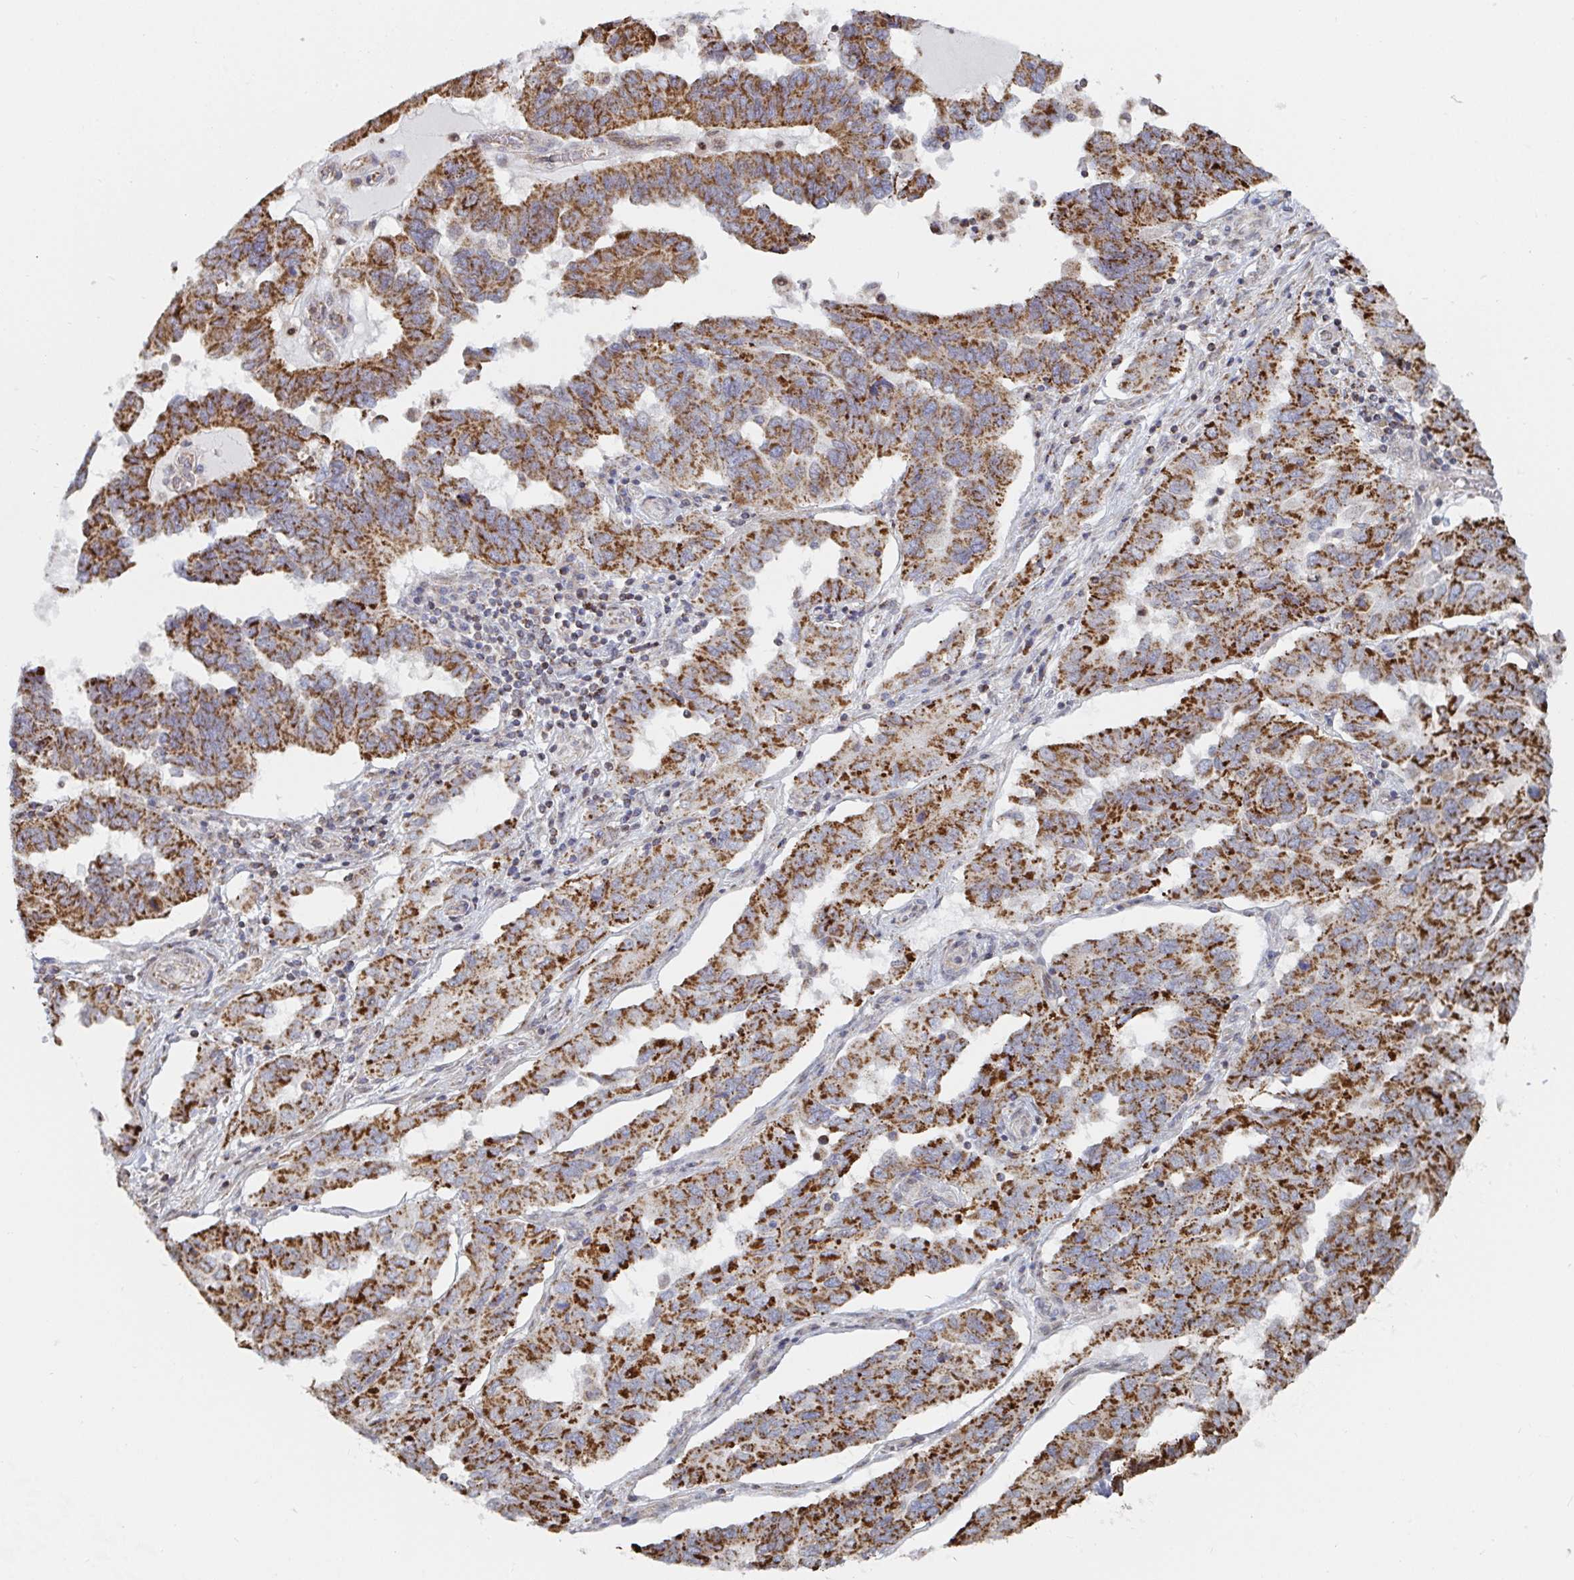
{"staining": {"intensity": "strong", "quantity": ">75%", "location": "cytoplasmic/membranous"}, "tissue": "ovarian cancer", "cell_type": "Tumor cells", "image_type": "cancer", "snomed": [{"axis": "morphology", "description": "Cystadenocarcinoma, serous, NOS"}, {"axis": "topography", "description": "Ovary"}], "caption": "Protein staining of serous cystadenocarcinoma (ovarian) tissue displays strong cytoplasmic/membranous positivity in approximately >75% of tumor cells.", "gene": "STARD8", "patient": {"sex": "female", "age": 64}}